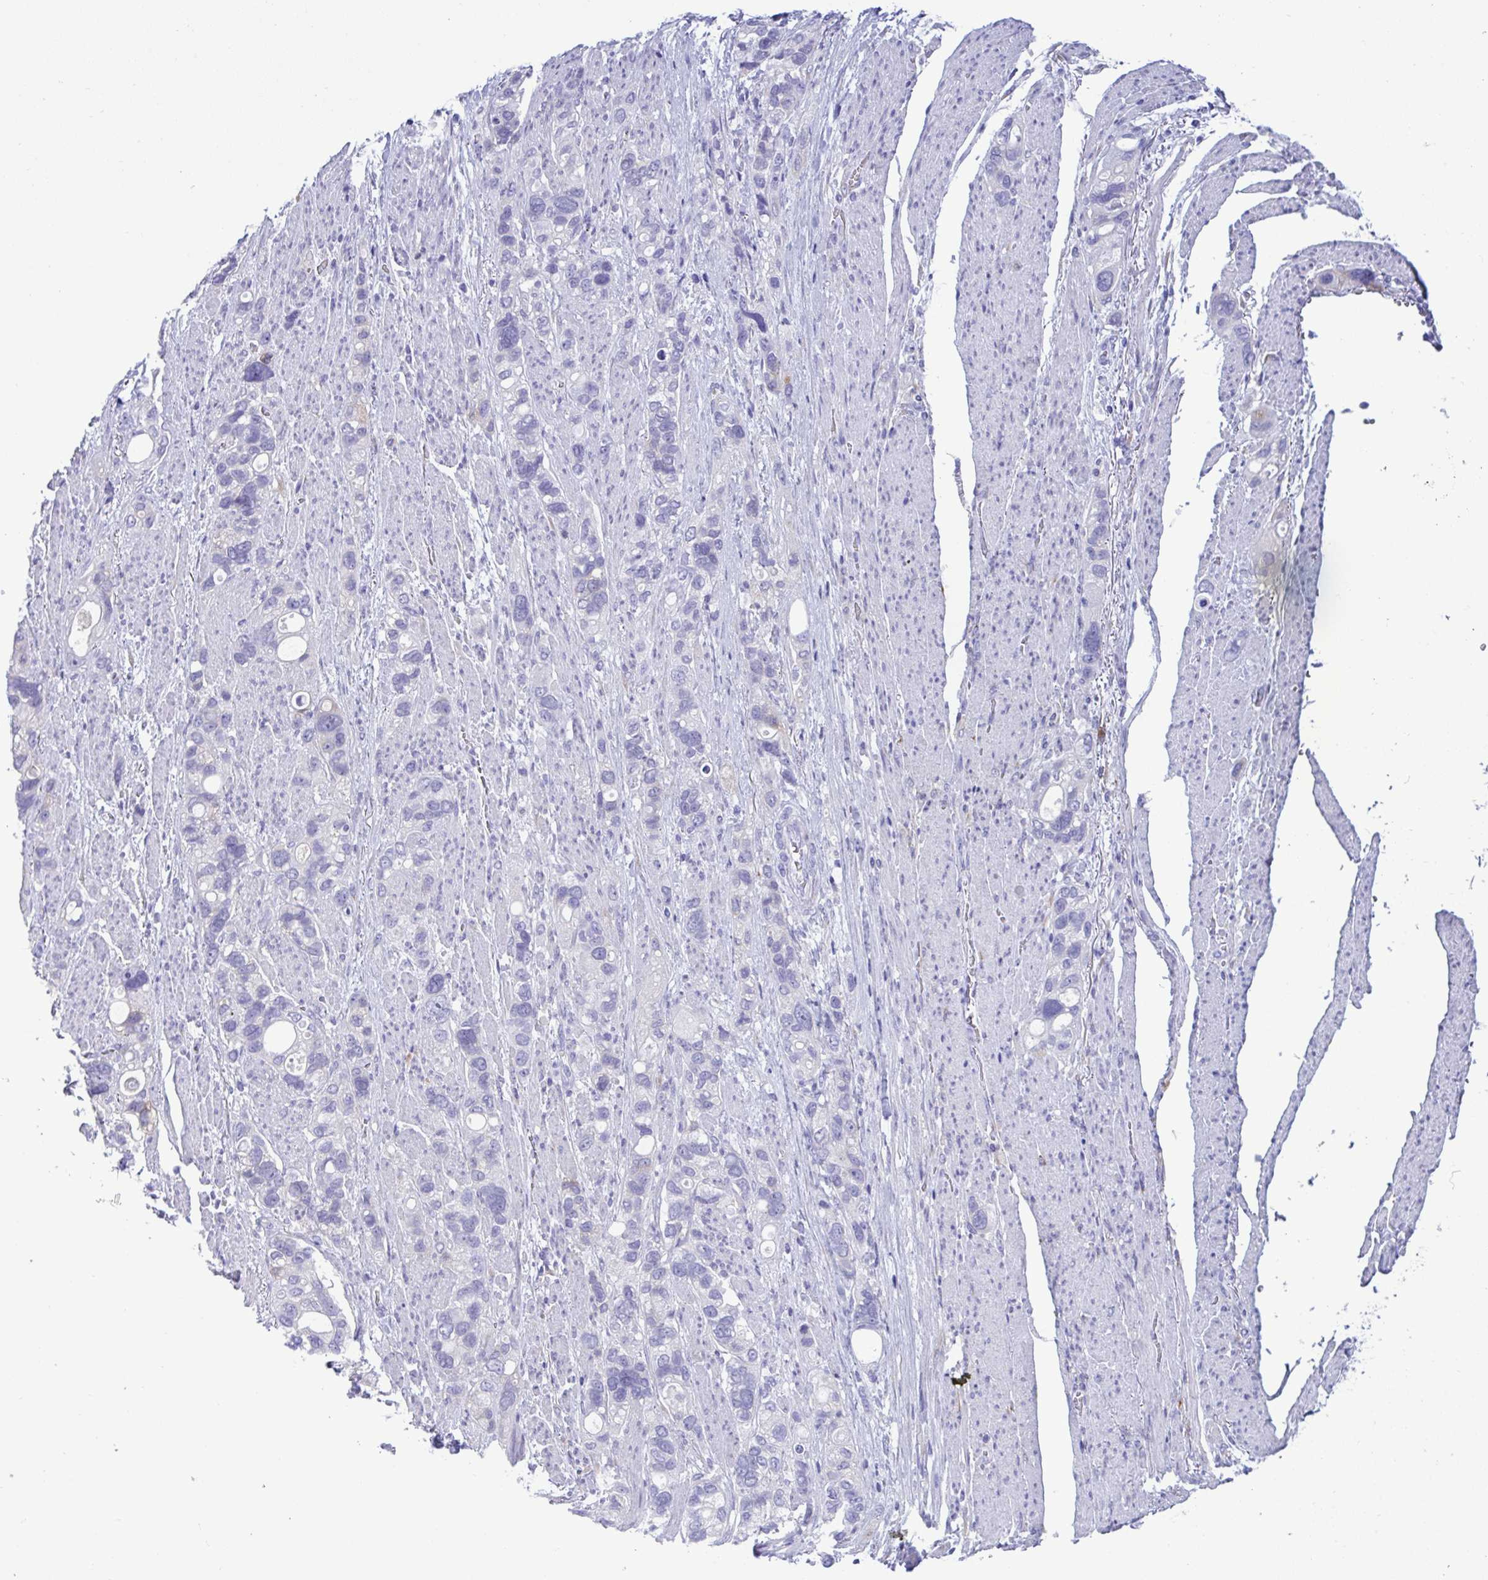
{"staining": {"intensity": "negative", "quantity": "none", "location": "none"}, "tissue": "stomach cancer", "cell_type": "Tumor cells", "image_type": "cancer", "snomed": [{"axis": "morphology", "description": "Adenocarcinoma, NOS"}, {"axis": "topography", "description": "Stomach, upper"}], "caption": "Immunohistochemical staining of human stomach cancer (adenocarcinoma) exhibits no significant positivity in tumor cells.", "gene": "SREBF1", "patient": {"sex": "female", "age": 81}}